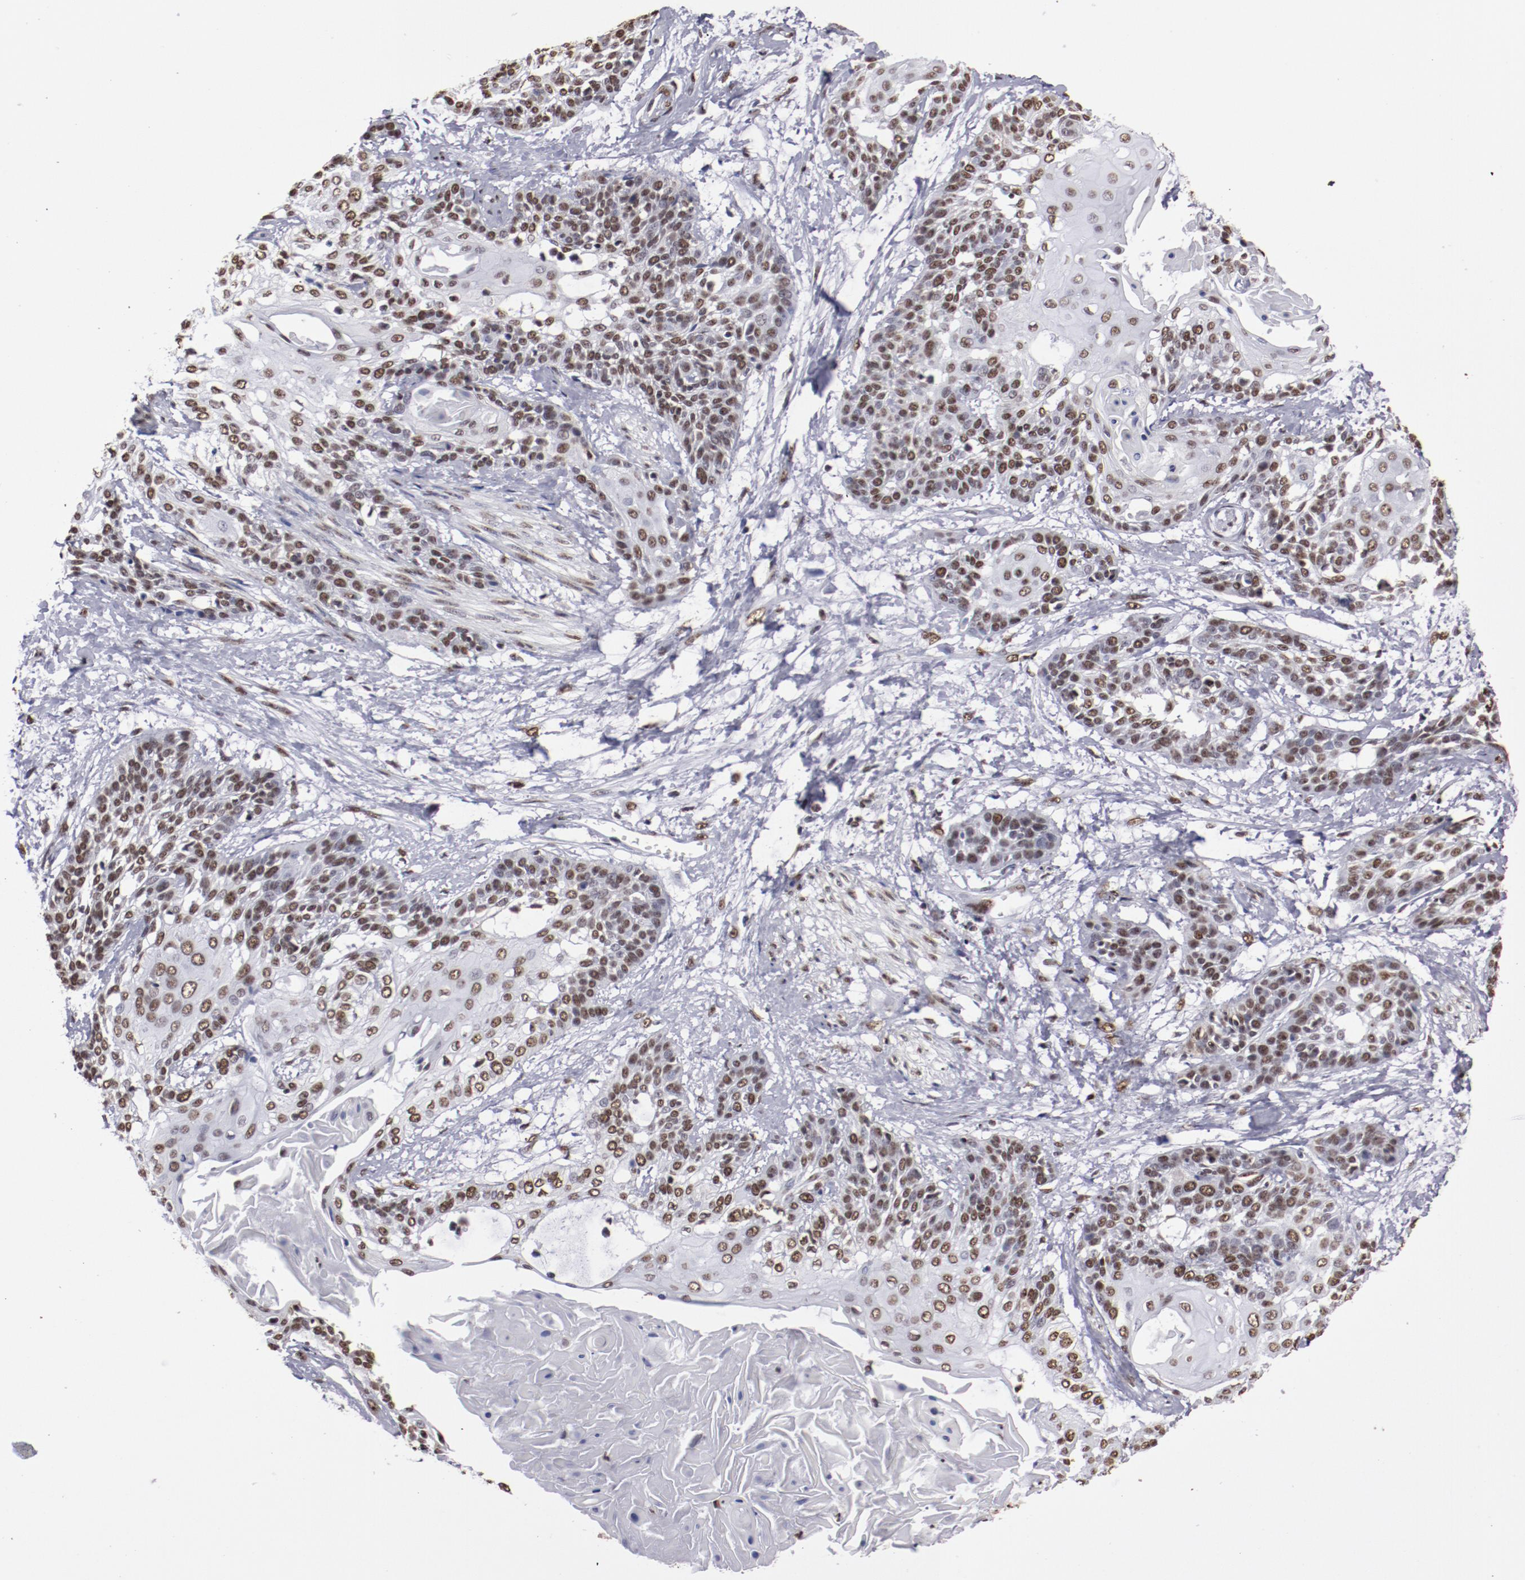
{"staining": {"intensity": "moderate", "quantity": ">75%", "location": "nuclear"}, "tissue": "cervical cancer", "cell_type": "Tumor cells", "image_type": "cancer", "snomed": [{"axis": "morphology", "description": "Squamous cell carcinoma, NOS"}, {"axis": "topography", "description": "Cervix"}], "caption": "This micrograph exhibits cervical cancer stained with IHC to label a protein in brown. The nuclear of tumor cells show moderate positivity for the protein. Nuclei are counter-stained blue.", "gene": "HNRNPA2B1", "patient": {"sex": "female", "age": 57}}